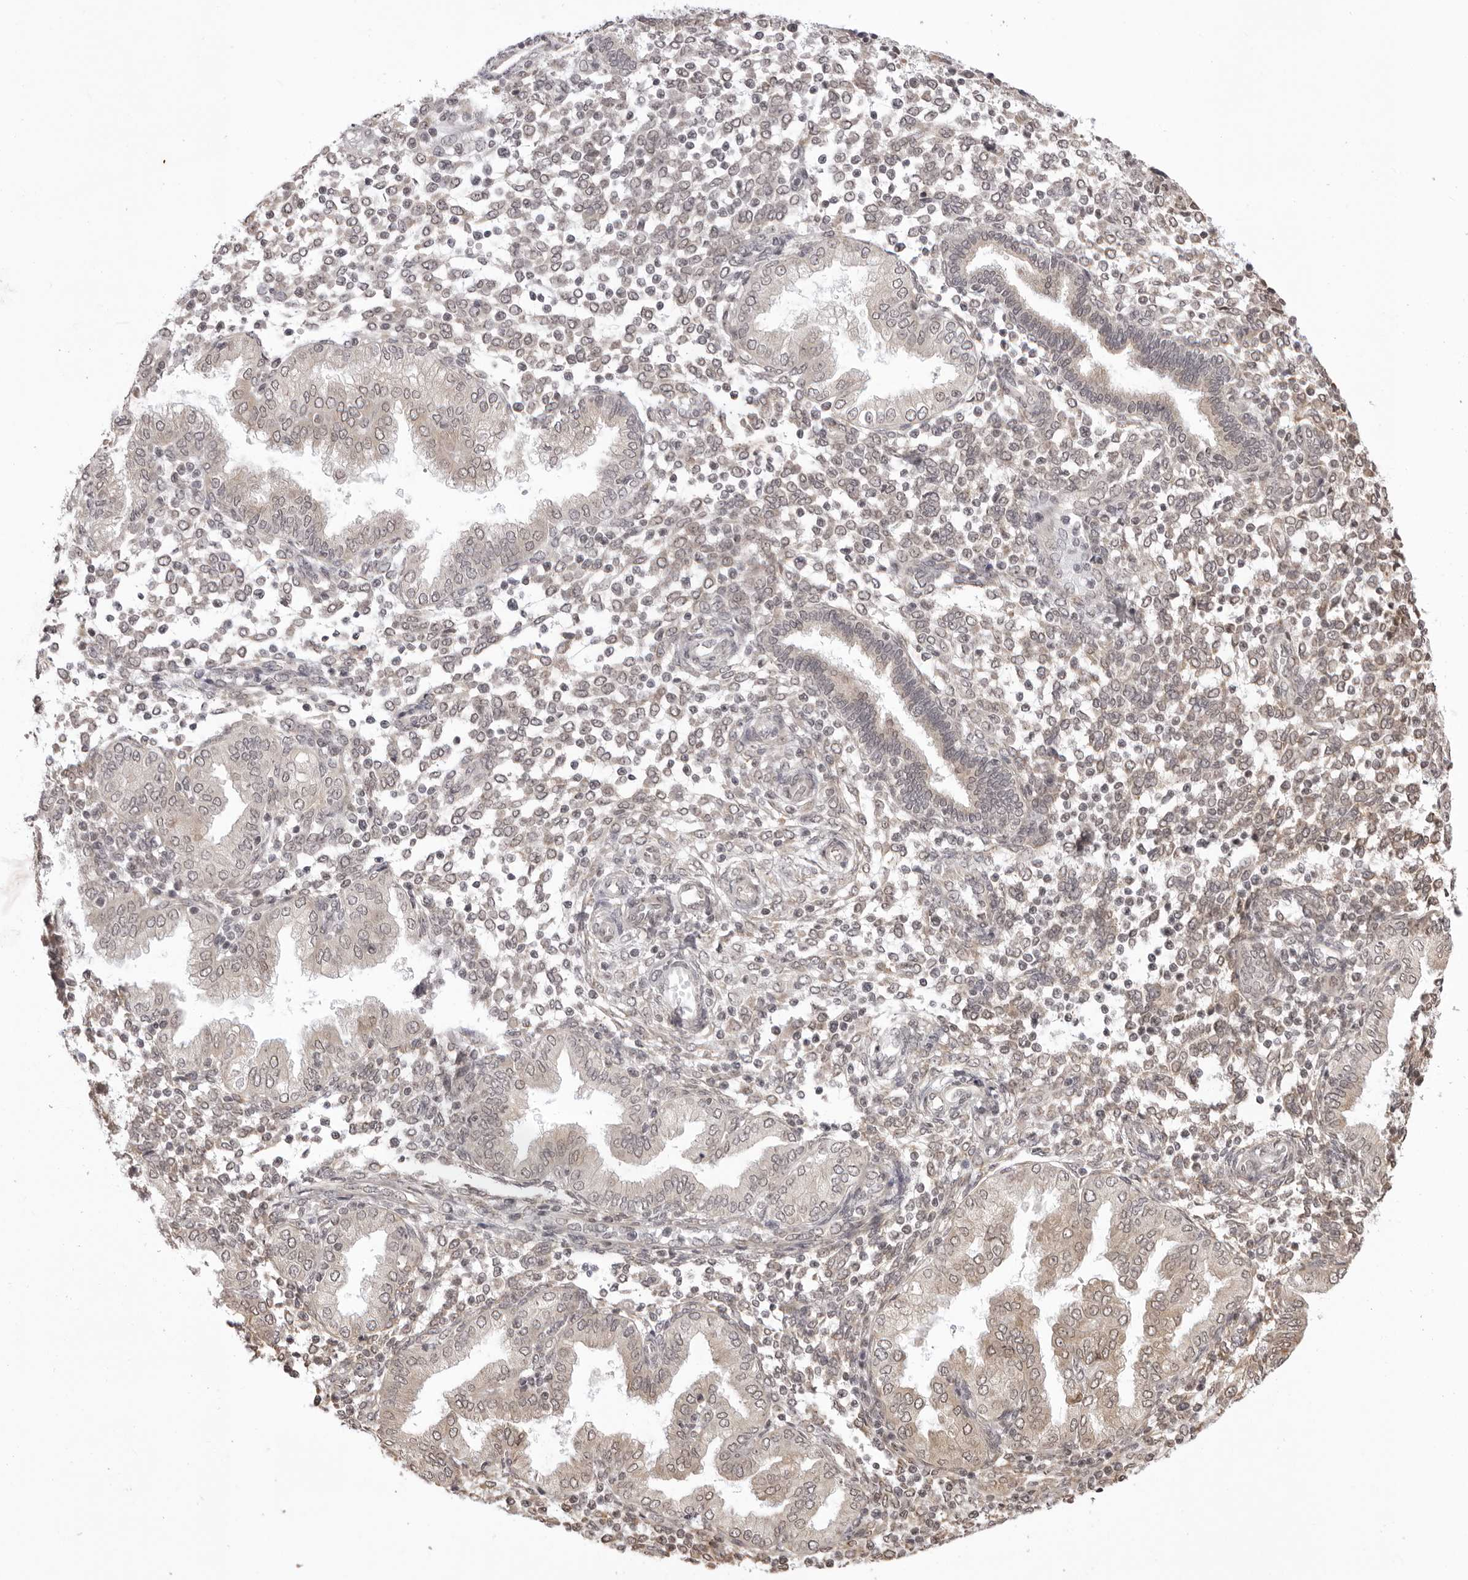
{"staining": {"intensity": "negative", "quantity": "none", "location": "none"}, "tissue": "endometrium", "cell_type": "Cells in endometrial stroma", "image_type": "normal", "snomed": [{"axis": "morphology", "description": "Normal tissue, NOS"}, {"axis": "topography", "description": "Endometrium"}], "caption": "Immunohistochemistry image of normal endometrium stained for a protein (brown), which shows no expression in cells in endometrial stroma. (DAB (3,3'-diaminobenzidine) immunohistochemistry with hematoxylin counter stain).", "gene": "ZC3H11A", "patient": {"sex": "female", "age": 53}}